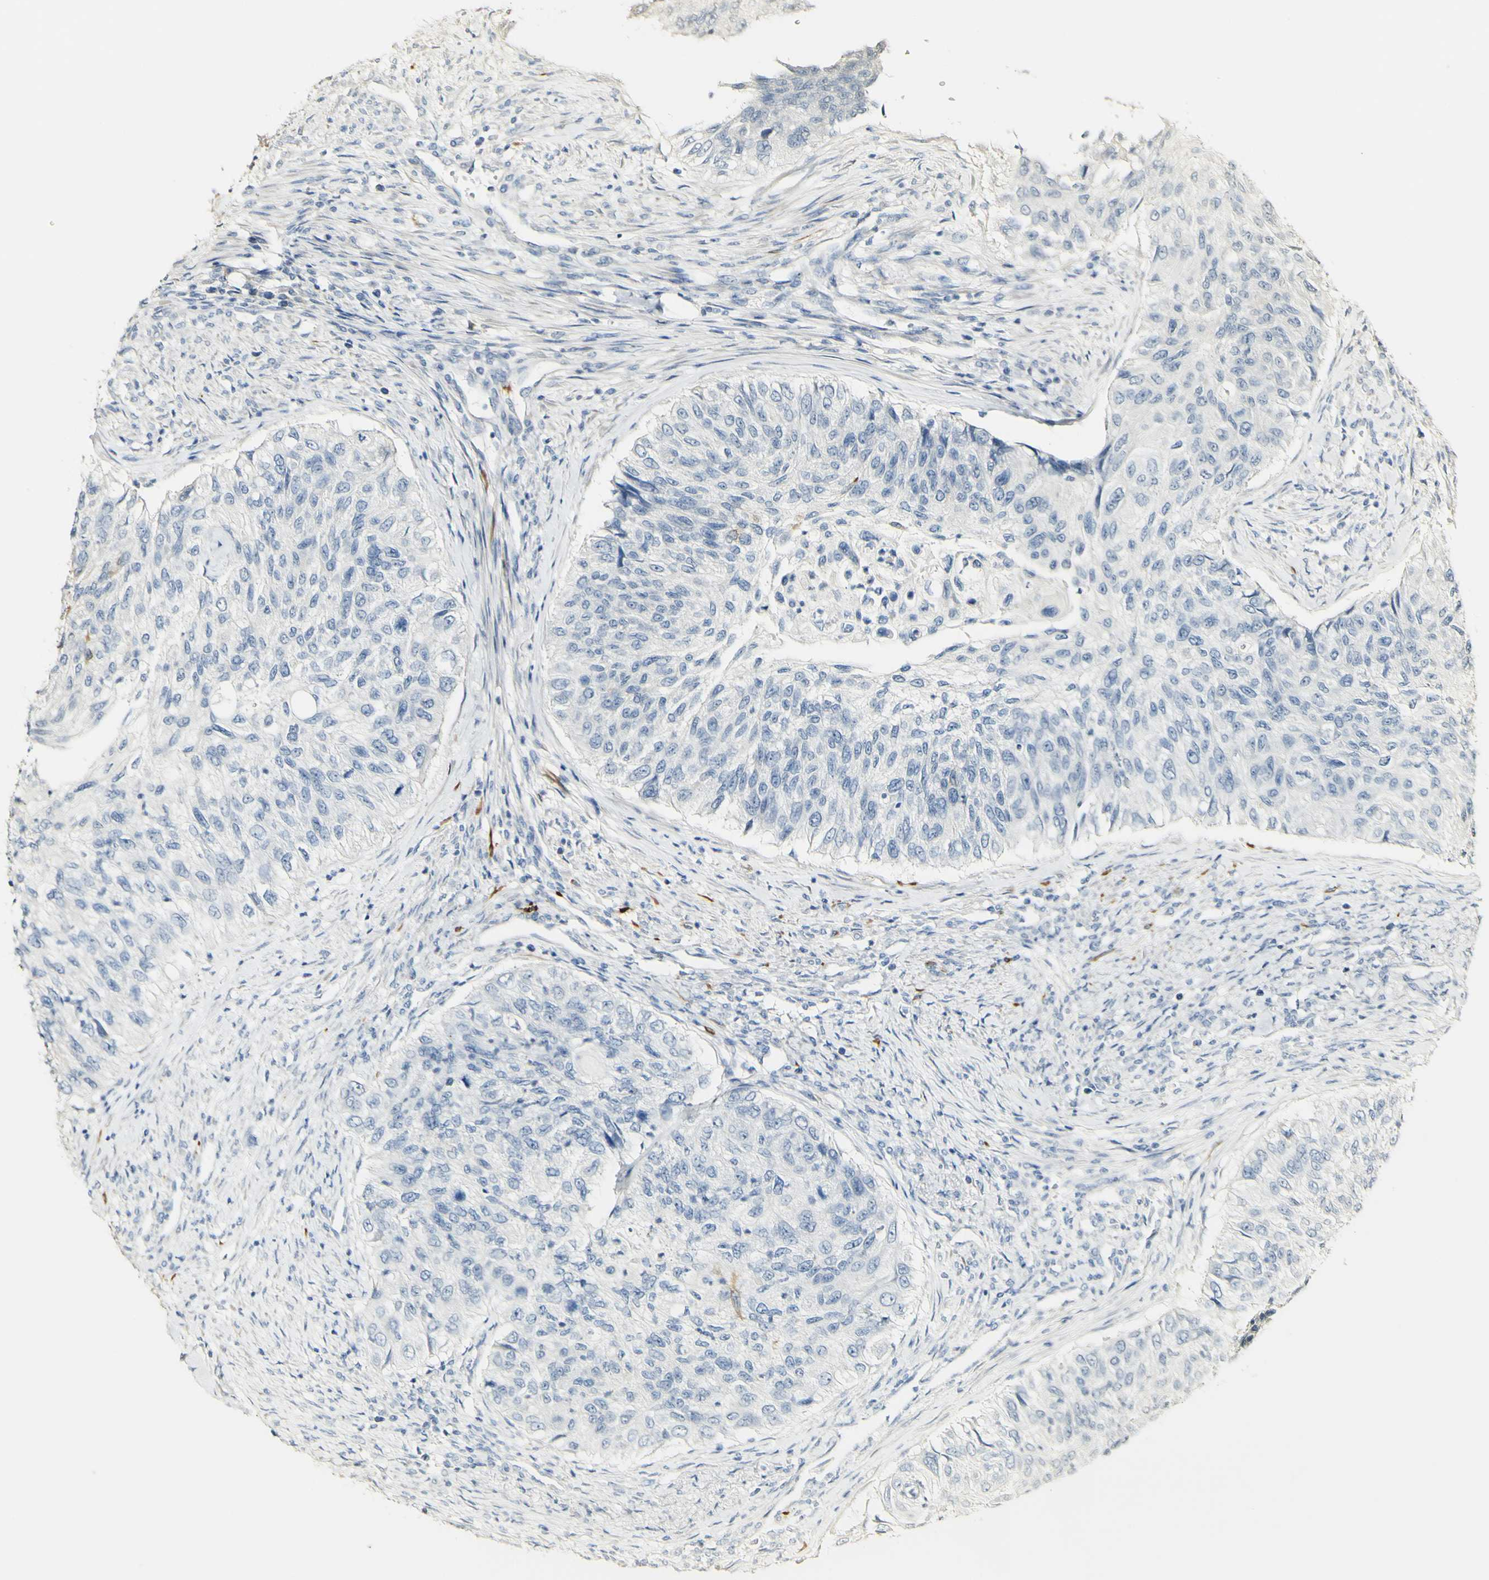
{"staining": {"intensity": "negative", "quantity": "none", "location": "none"}, "tissue": "urothelial cancer", "cell_type": "Tumor cells", "image_type": "cancer", "snomed": [{"axis": "morphology", "description": "Urothelial carcinoma, High grade"}, {"axis": "topography", "description": "Urinary bladder"}], "caption": "High-grade urothelial carcinoma stained for a protein using immunohistochemistry (IHC) displays no staining tumor cells.", "gene": "FMO3", "patient": {"sex": "female", "age": 60}}